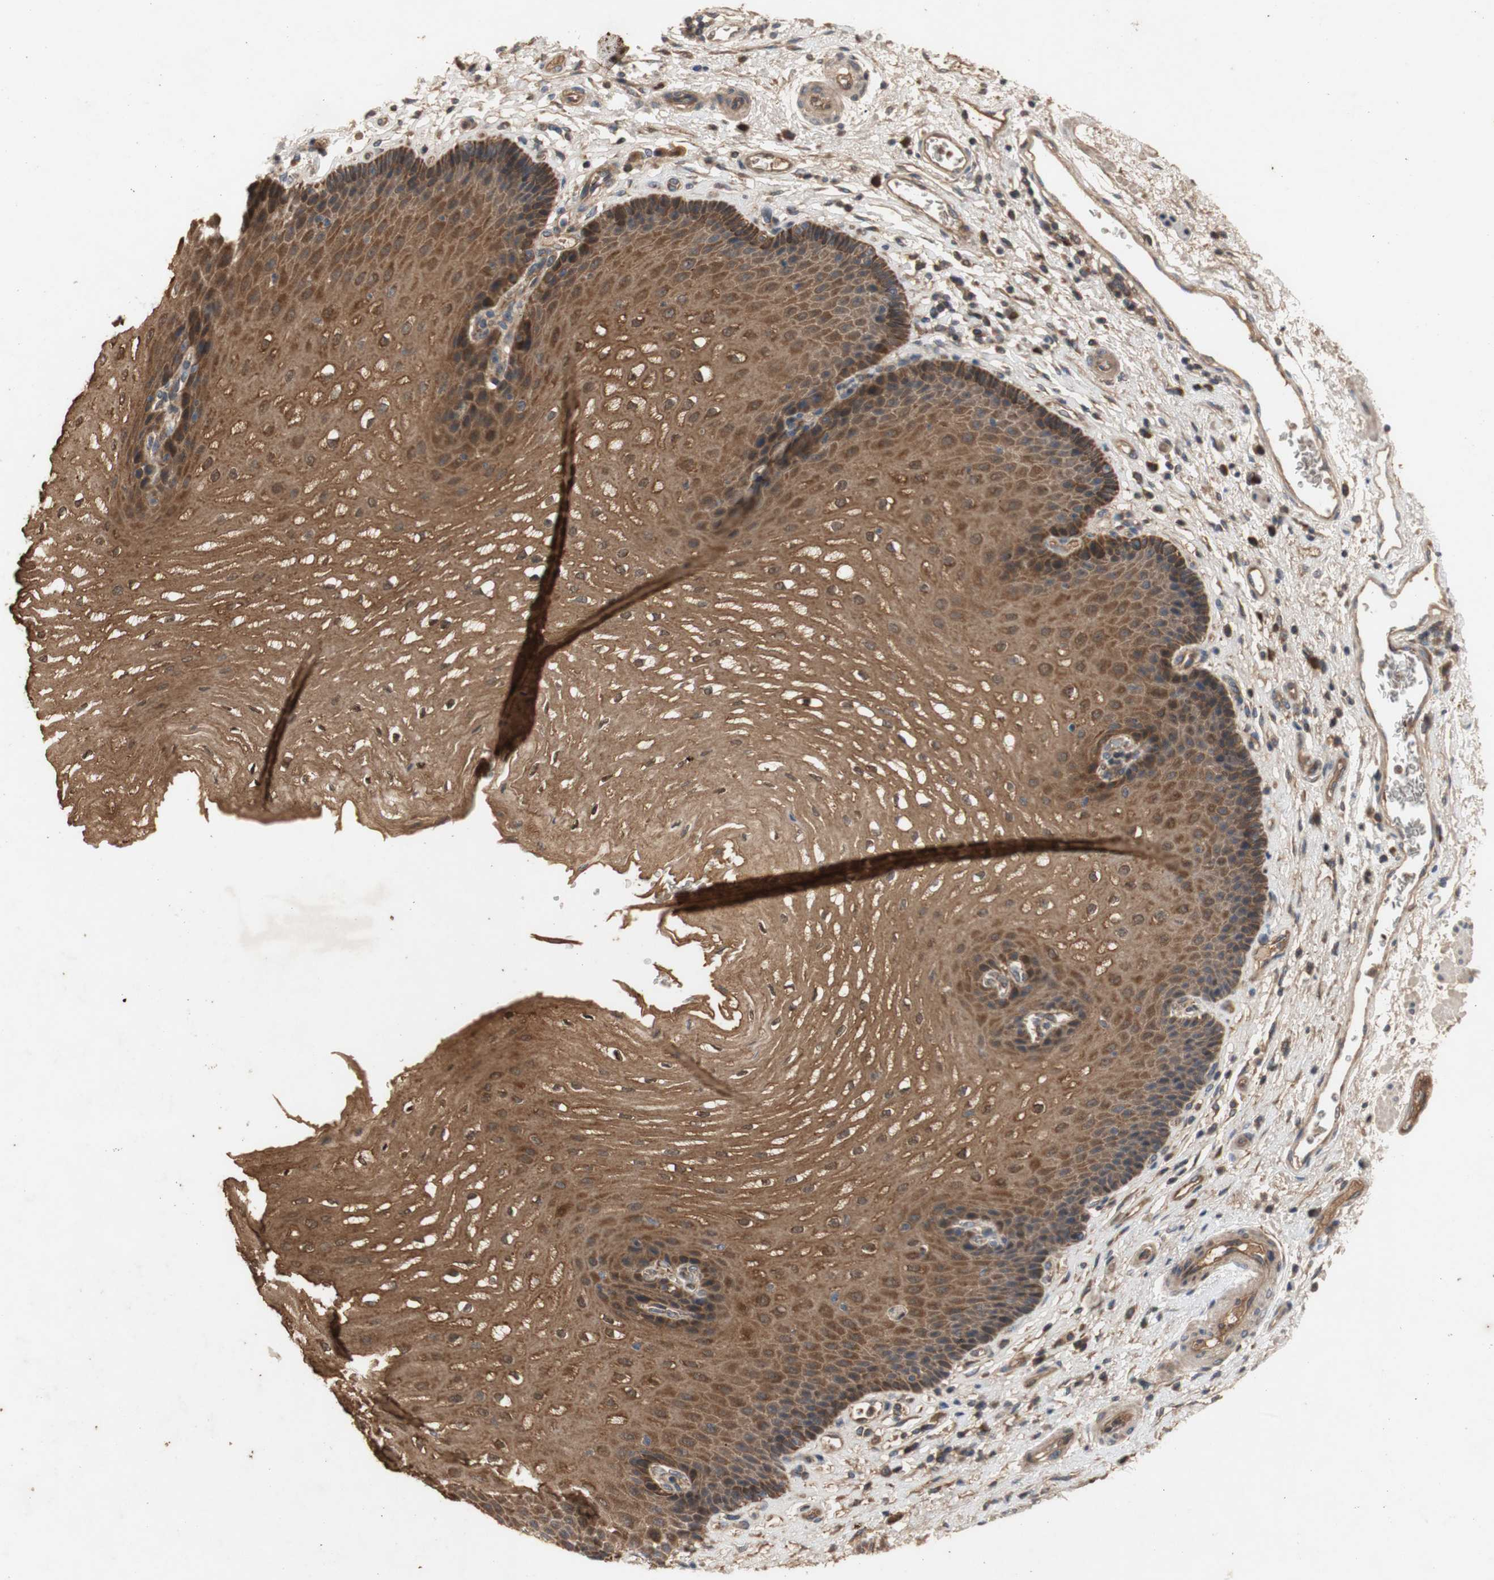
{"staining": {"intensity": "moderate", "quantity": ">75%", "location": "cytoplasmic/membranous"}, "tissue": "esophagus", "cell_type": "Squamous epithelial cells", "image_type": "normal", "snomed": [{"axis": "morphology", "description": "Normal tissue, NOS"}, {"axis": "topography", "description": "Esophagus"}], "caption": "Immunohistochemistry (IHC) of normal esophagus reveals medium levels of moderate cytoplasmic/membranous staining in approximately >75% of squamous epithelial cells. (Brightfield microscopy of DAB IHC at high magnification).", "gene": "PKN1", "patient": {"sex": "male", "age": 54}}